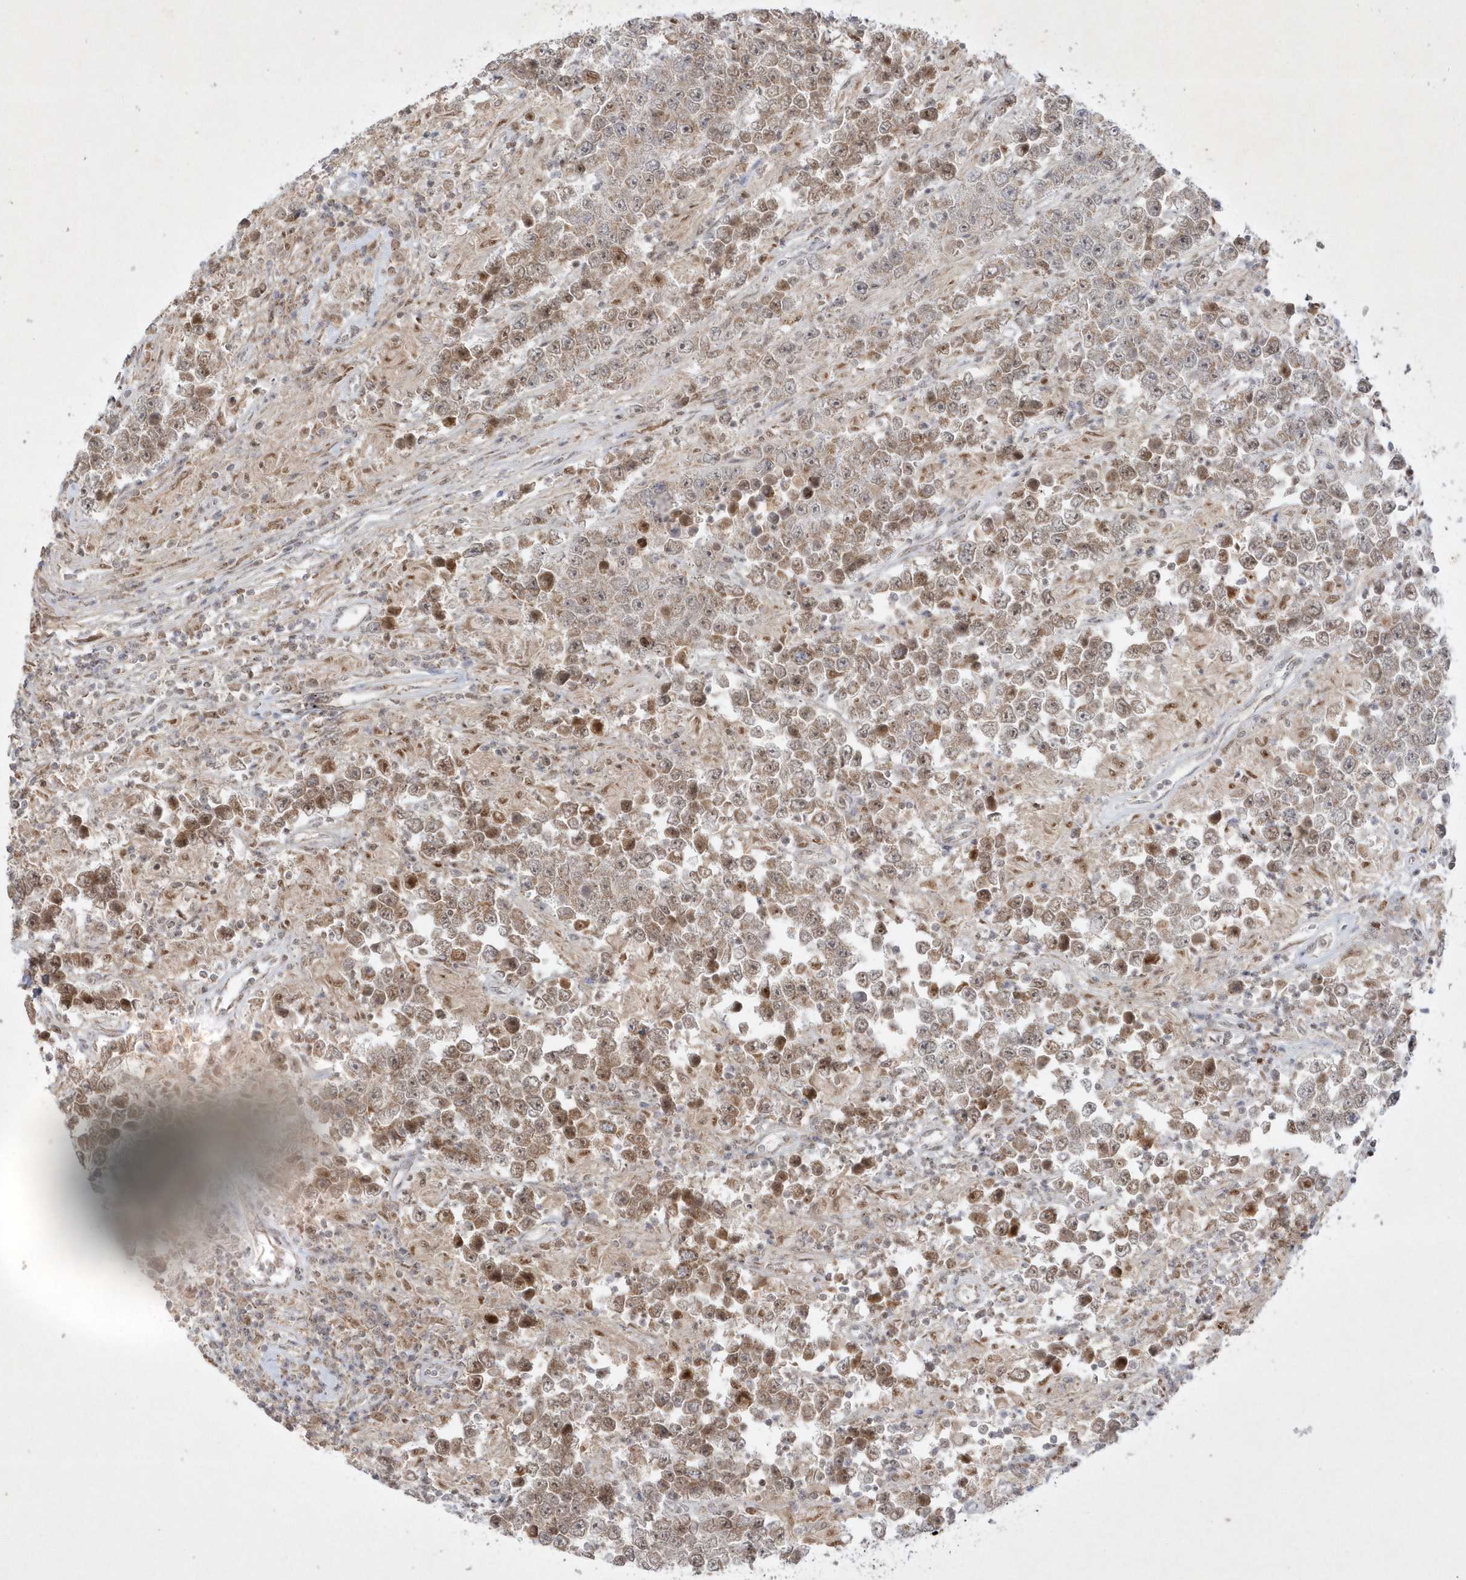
{"staining": {"intensity": "moderate", "quantity": "25%-75%", "location": "nuclear"}, "tissue": "testis cancer", "cell_type": "Tumor cells", "image_type": "cancer", "snomed": [{"axis": "morphology", "description": "Normal tissue, NOS"}, {"axis": "morphology", "description": "Urothelial carcinoma, High grade"}, {"axis": "morphology", "description": "Seminoma, NOS"}, {"axis": "morphology", "description": "Carcinoma, Embryonal, NOS"}, {"axis": "topography", "description": "Urinary bladder"}, {"axis": "topography", "description": "Testis"}], "caption": "Immunohistochemistry of testis cancer exhibits medium levels of moderate nuclear staining in approximately 25%-75% of tumor cells. (DAB (3,3'-diaminobenzidine) = brown stain, brightfield microscopy at high magnification).", "gene": "CPSF3", "patient": {"sex": "male", "age": 41}}